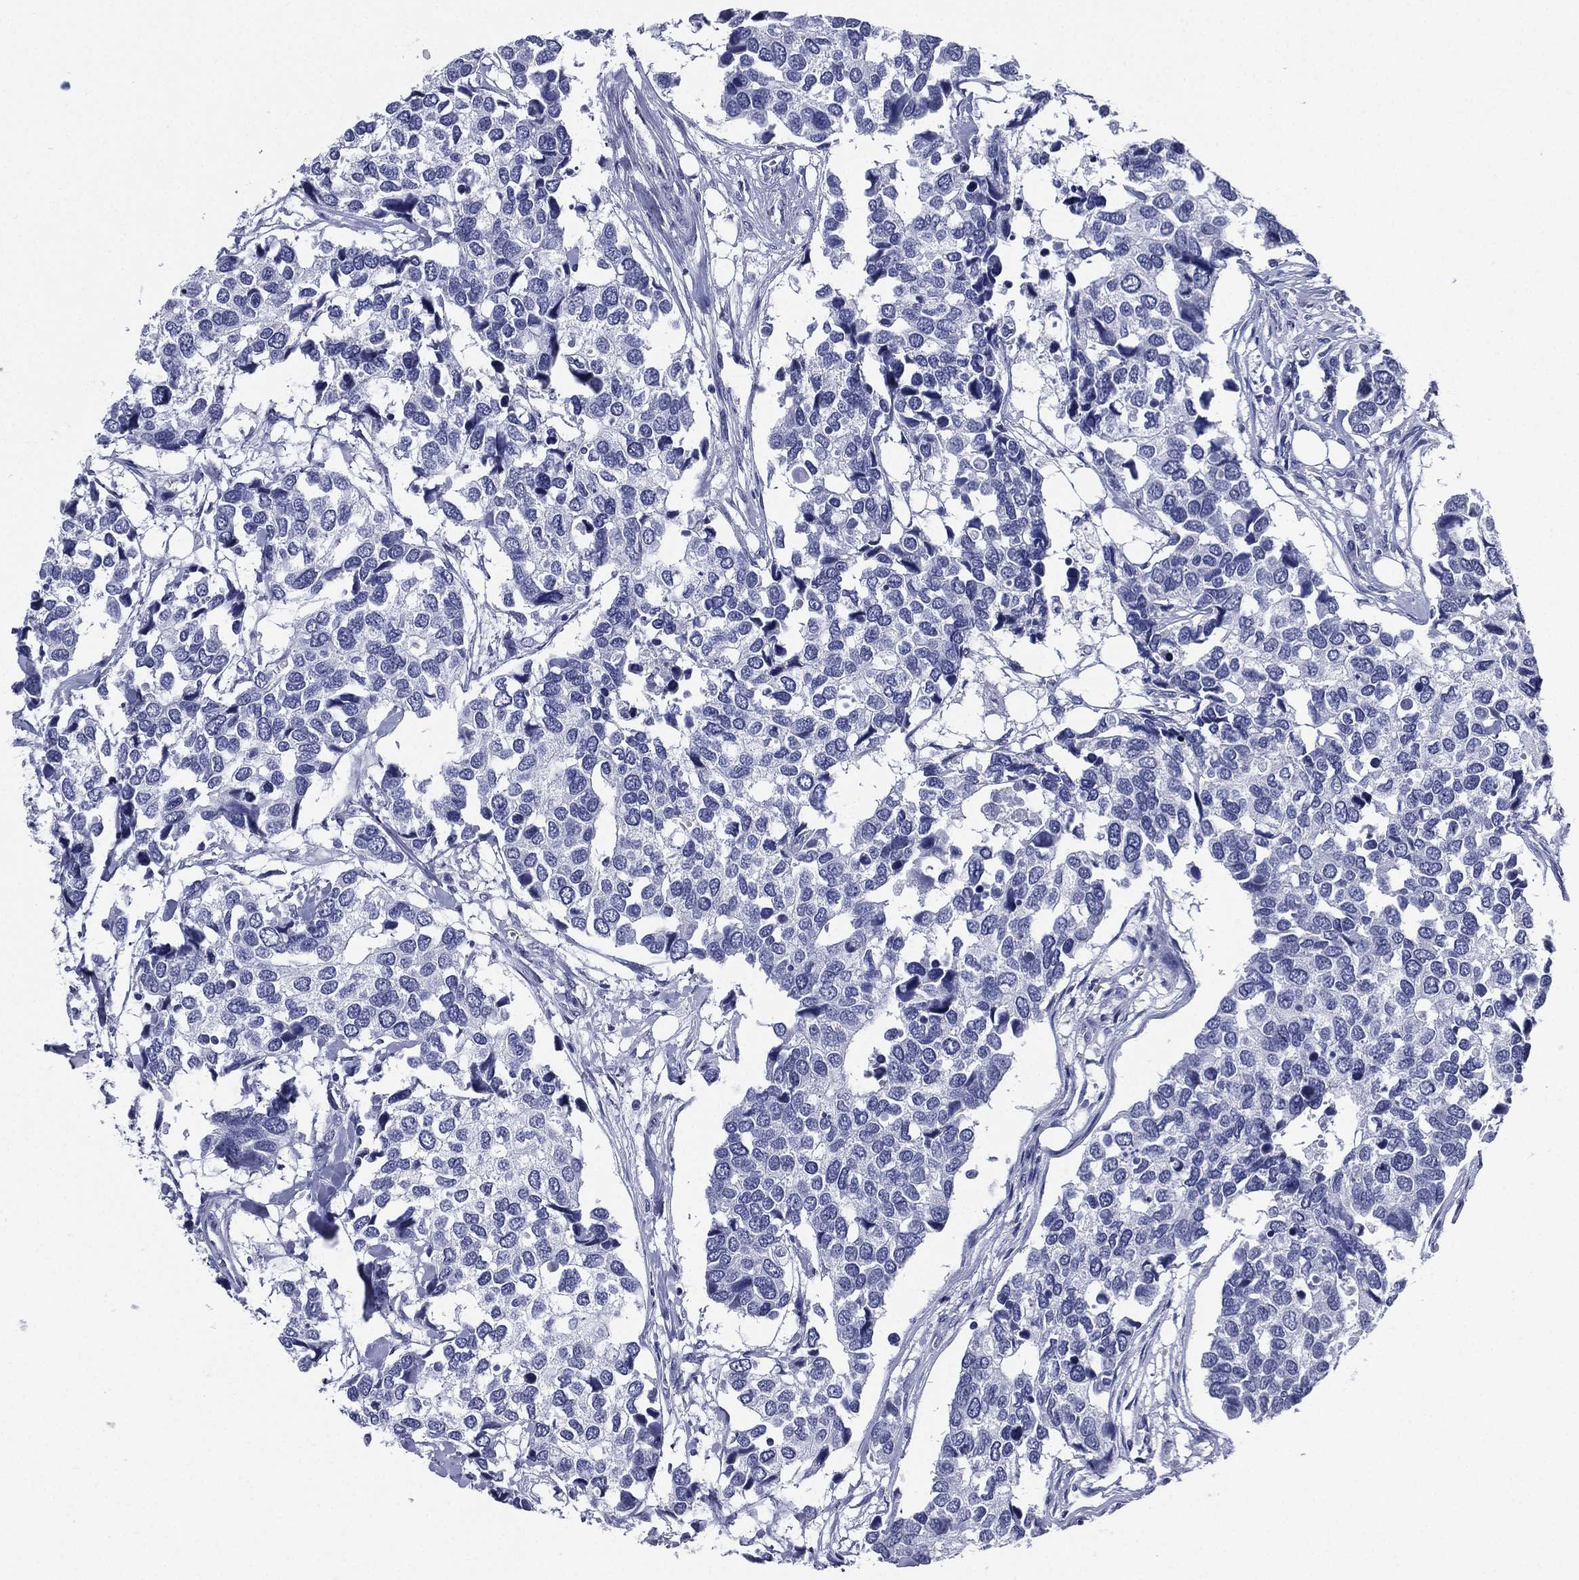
{"staining": {"intensity": "negative", "quantity": "none", "location": "none"}, "tissue": "breast cancer", "cell_type": "Tumor cells", "image_type": "cancer", "snomed": [{"axis": "morphology", "description": "Duct carcinoma"}, {"axis": "topography", "description": "Breast"}], "caption": "IHC micrograph of neoplastic tissue: invasive ductal carcinoma (breast) stained with DAB reveals no significant protein expression in tumor cells.", "gene": "DPYS", "patient": {"sex": "female", "age": 83}}